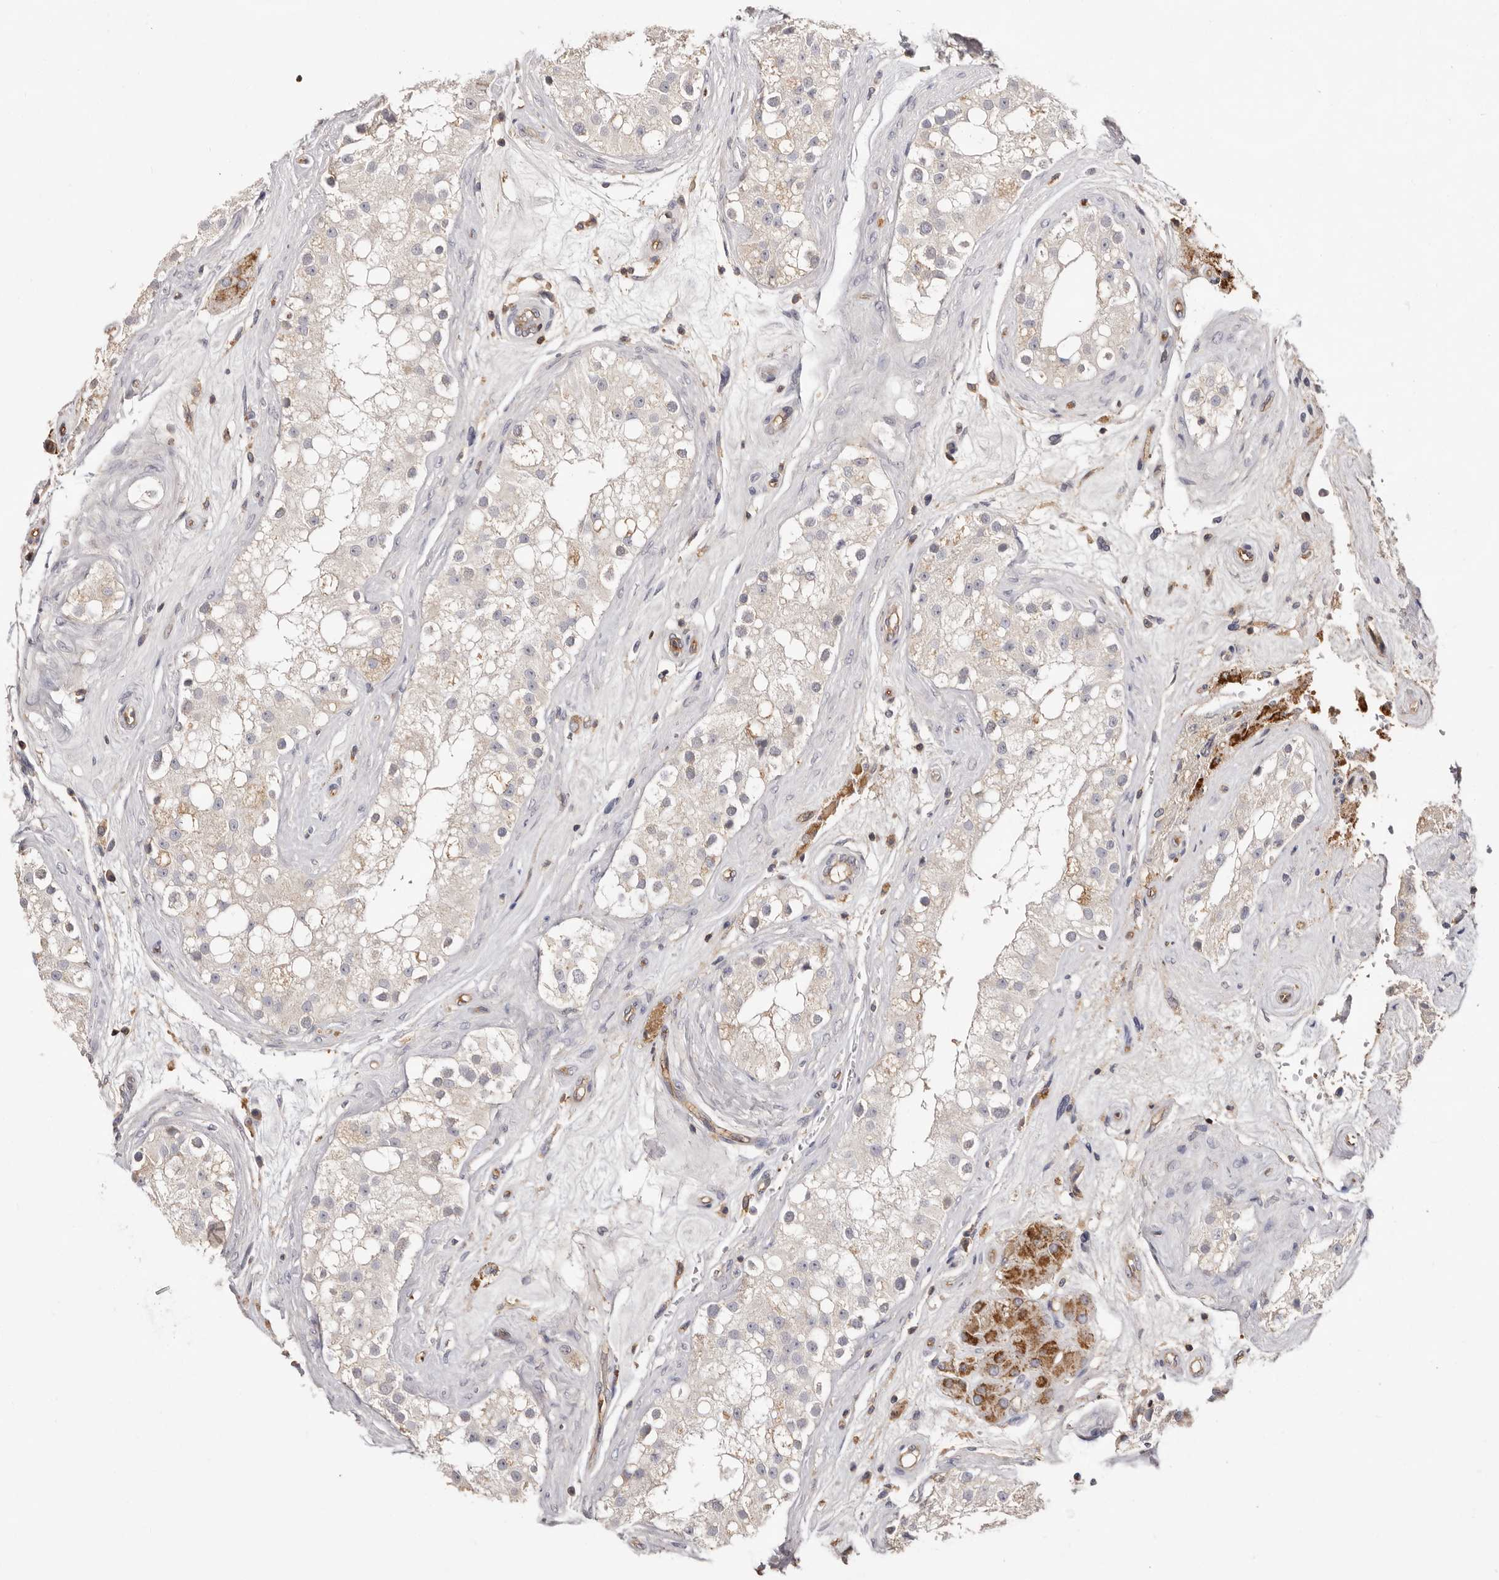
{"staining": {"intensity": "negative", "quantity": "none", "location": "none"}, "tissue": "testis", "cell_type": "Cells in seminiferous ducts", "image_type": "normal", "snomed": [{"axis": "morphology", "description": "Normal tissue, NOS"}, {"axis": "topography", "description": "Testis"}], "caption": "The micrograph shows no significant positivity in cells in seminiferous ducts of testis.", "gene": "MMACHC", "patient": {"sex": "male", "age": 84}}